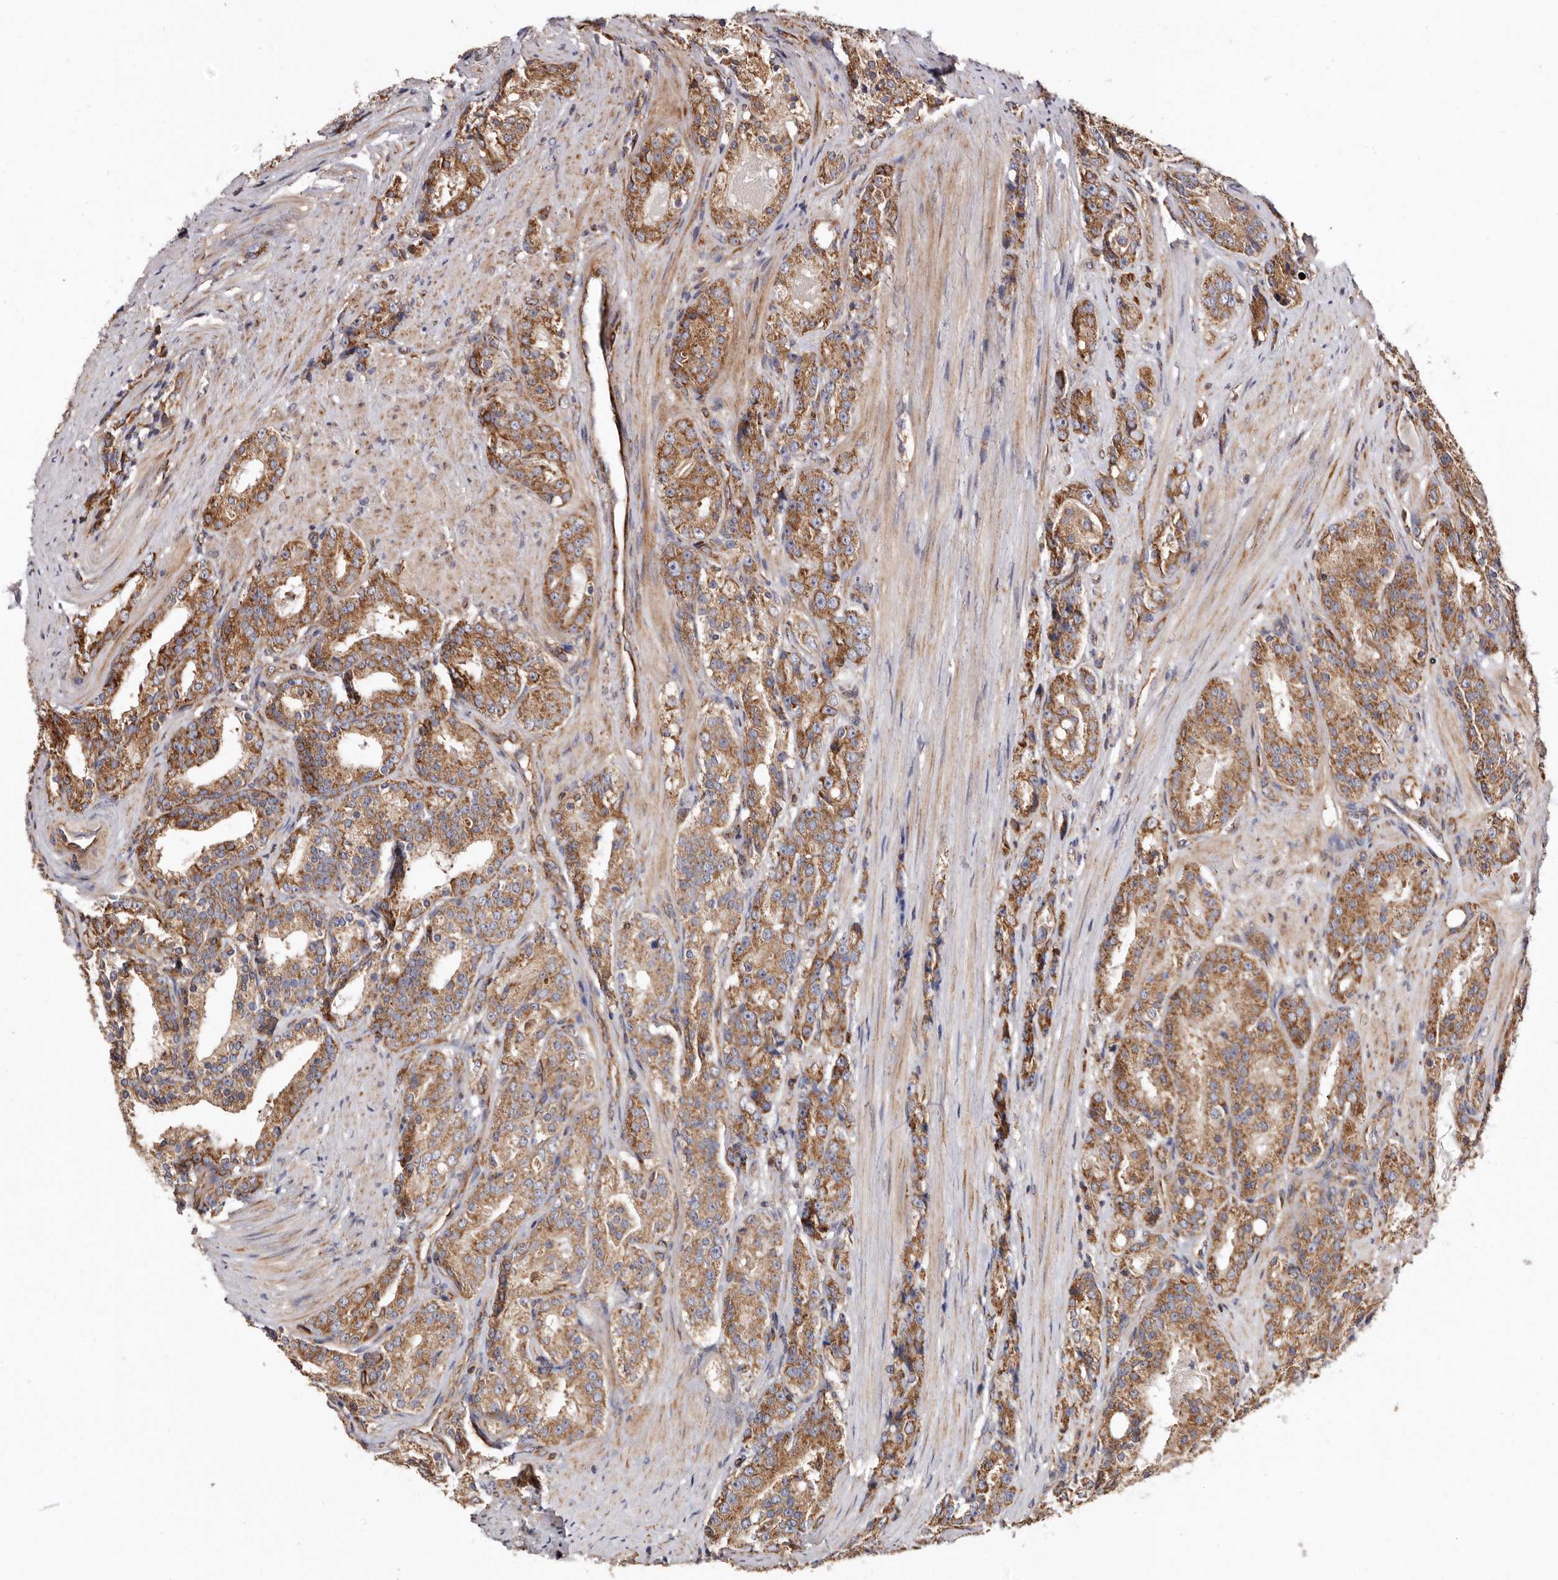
{"staining": {"intensity": "moderate", "quantity": ">75%", "location": "cytoplasmic/membranous"}, "tissue": "prostate cancer", "cell_type": "Tumor cells", "image_type": "cancer", "snomed": [{"axis": "morphology", "description": "Adenocarcinoma, High grade"}, {"axis": "topography", "description": "Prostate"}], "caption": "Protein staining shows moderate cytoplasmic/membranous expression in approximately >75% of tumor cells in prostate high-grade adenocarcinoma.", "gene": "COQ8B", "patient": {"sex": "male", "age": 60}}